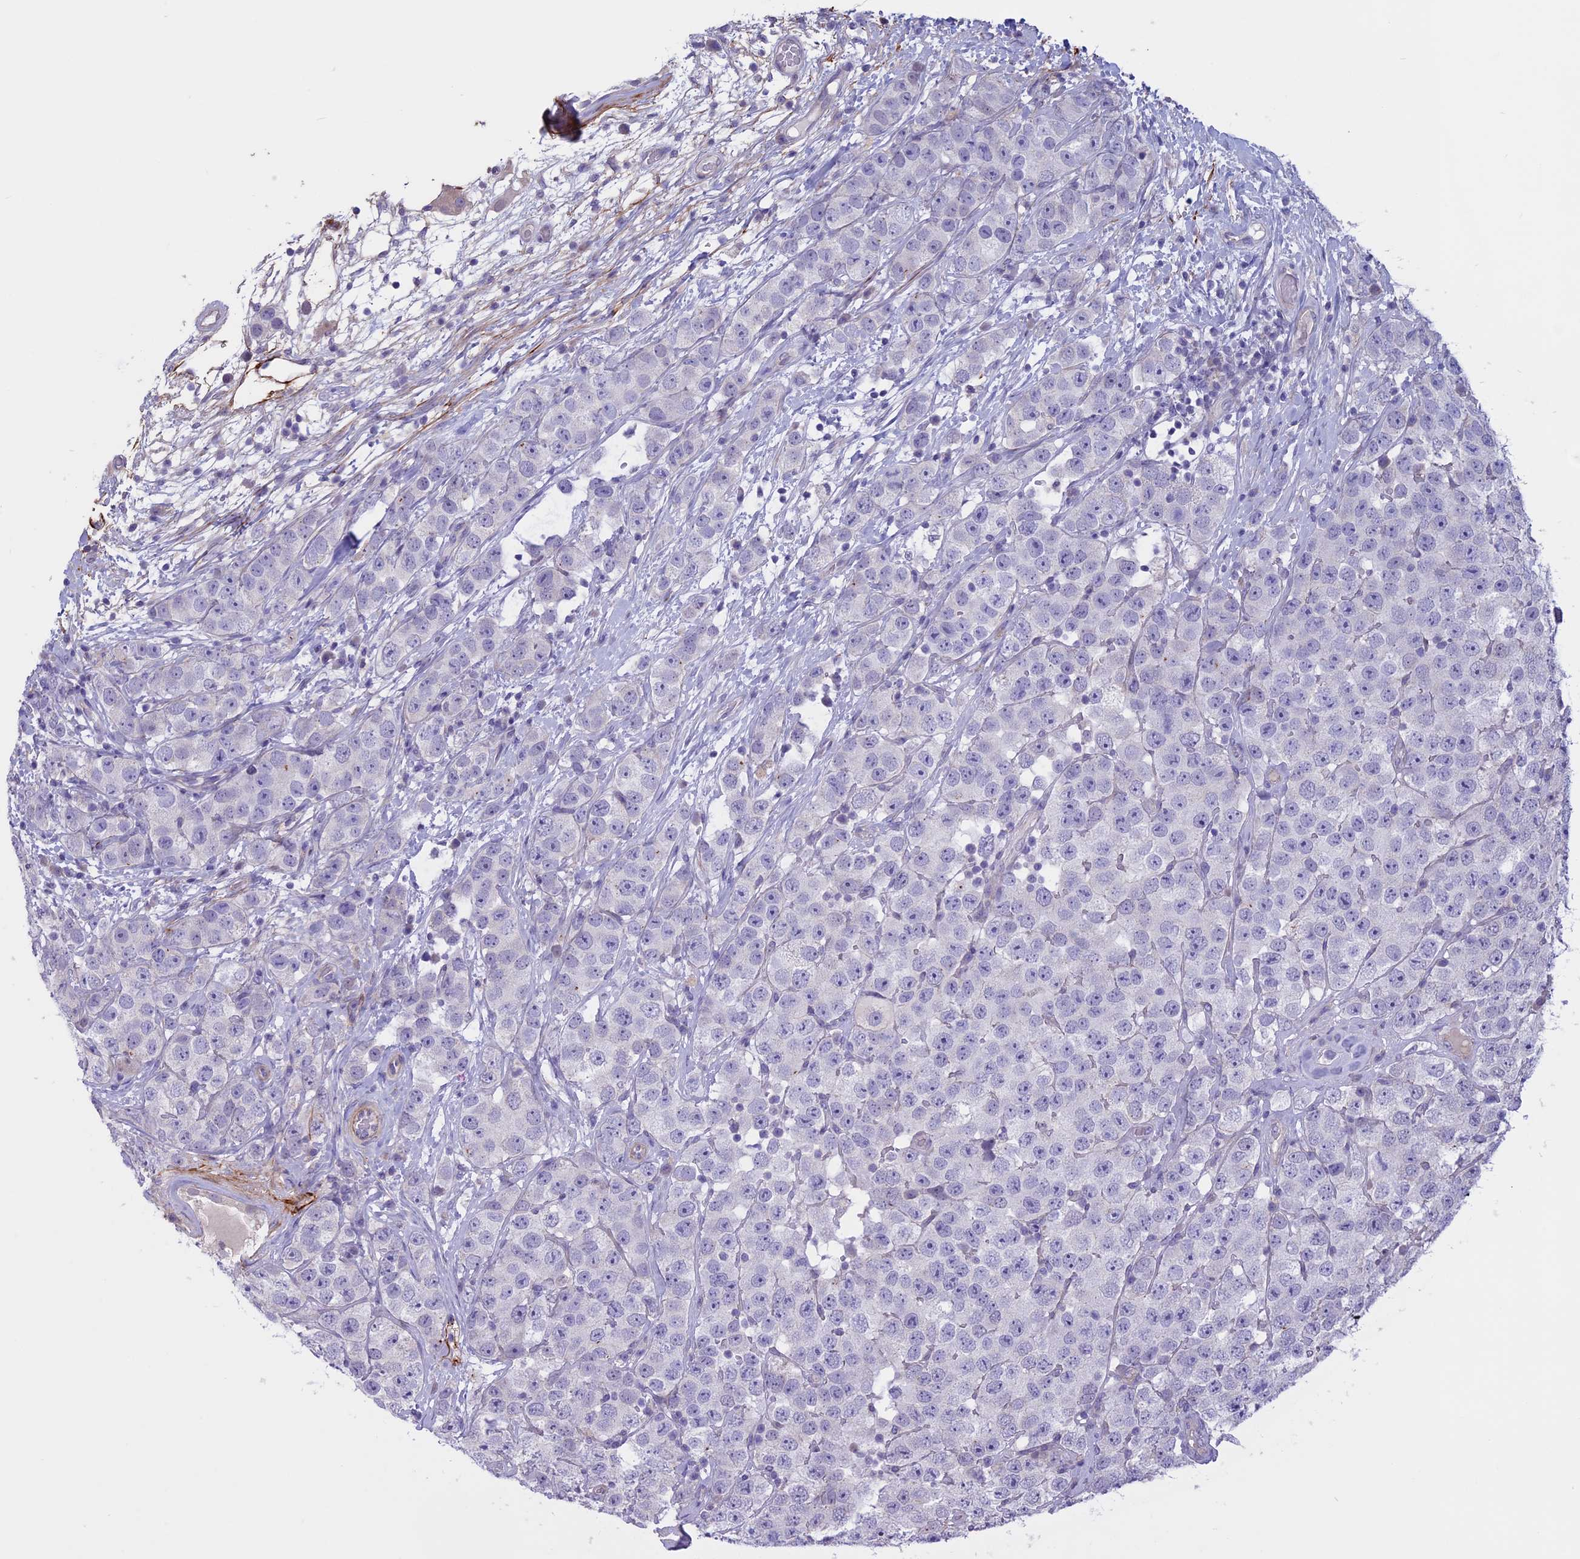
{"staining": {"intensity": "negative", "quantity": "none", "location": "none"}, "tissue": "testis cancer", "cell_type": "Tumor cells", "image_type": "cancer", "snomed": [{"axis": "morphology", "description": "Seminoma, NOS"}, {"axis": "topography", "description": "Testis"}], "caption": "IHC image of neoplastic tissue: human seminoma (testis) stained with DAB reveals no significant protein staining in tumor cells.", "gene": "SPHKAP", "patient": {"sex": "male", "age": 28}}